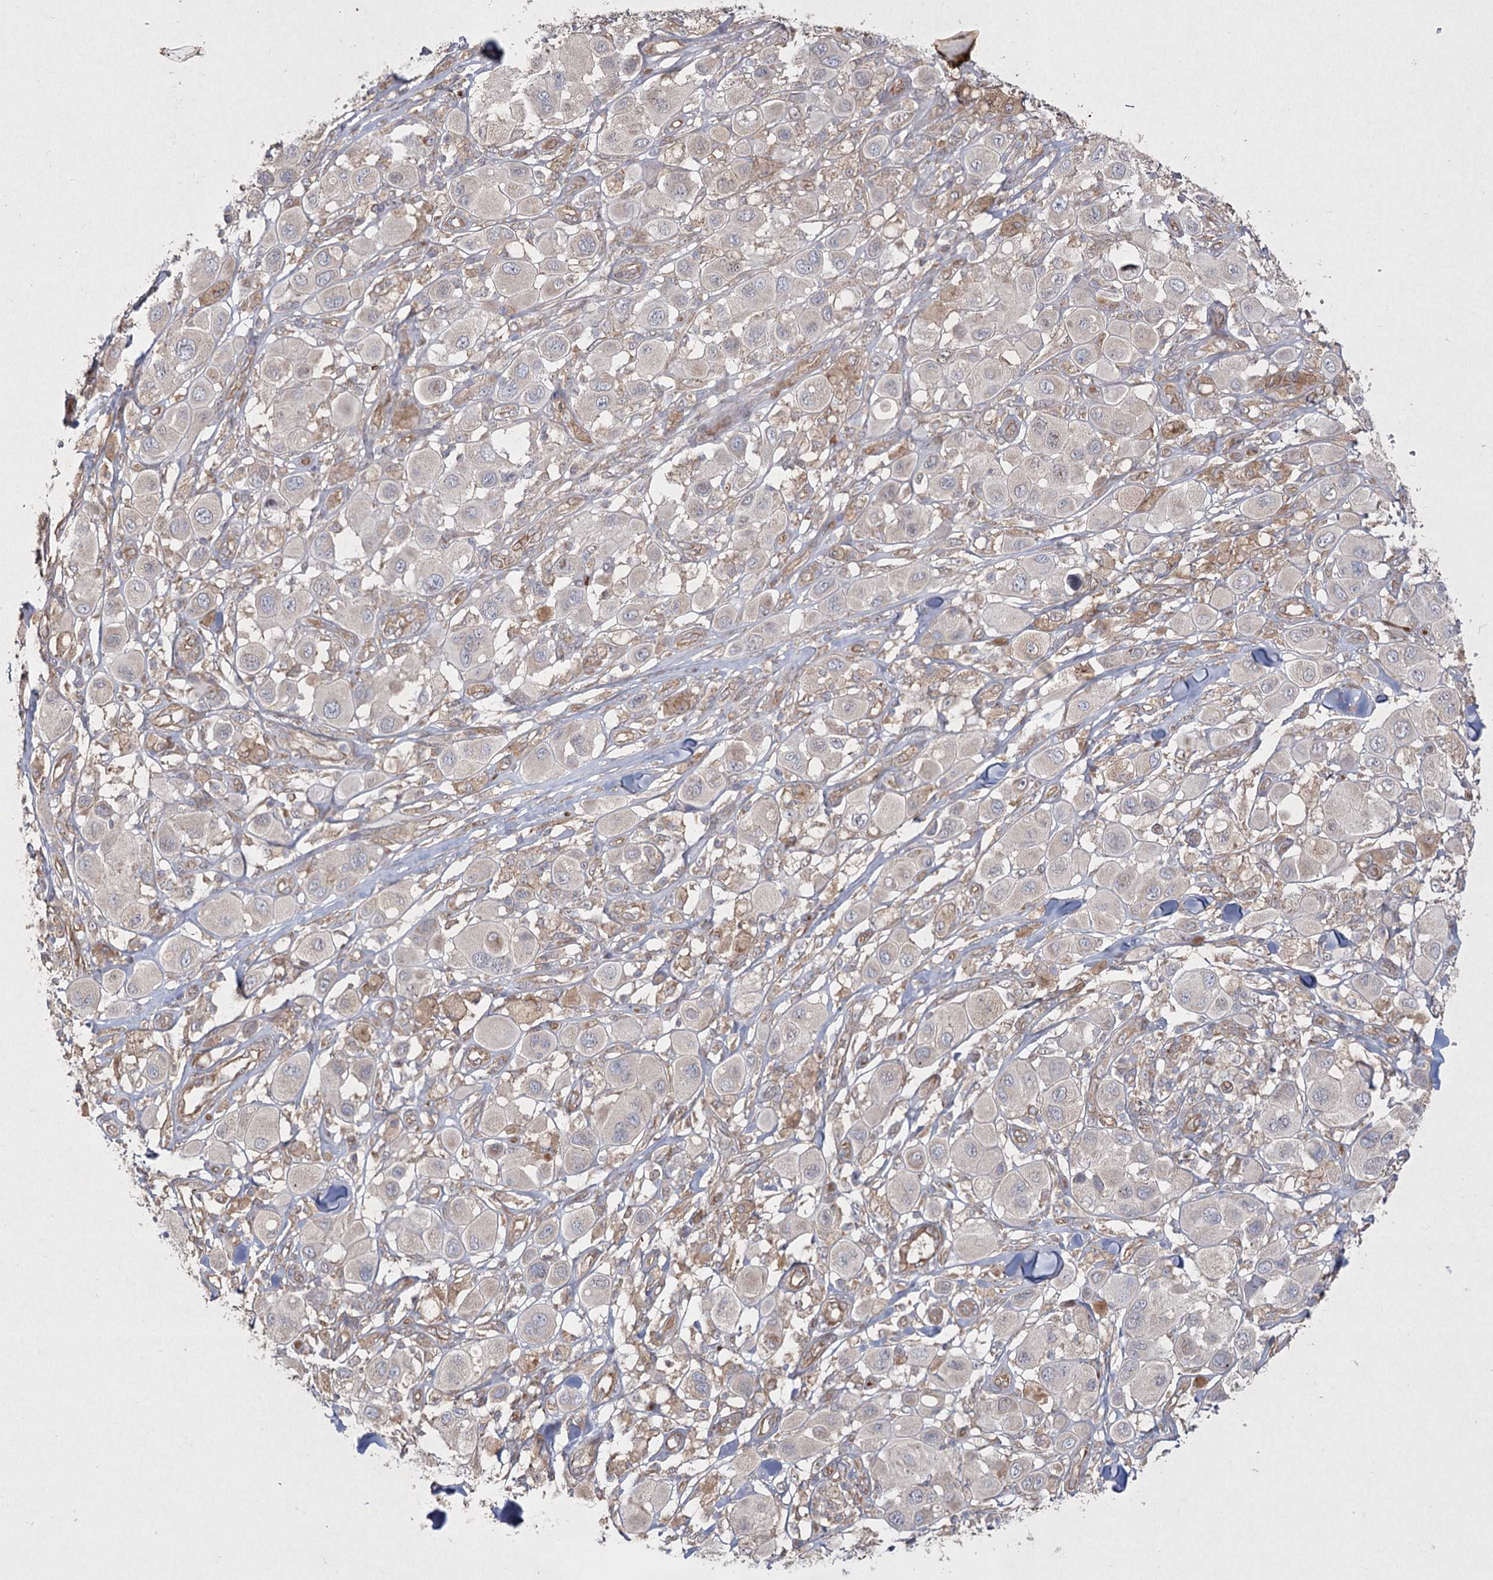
{"staining": {"intensity": "negative", "quantity": "none", "location": "none"}, "tissue": "melanoma", "cell_type": "Tumor cells", "image_type": "cancer", "snomed": [{"axis": "morphology", "description": "Malignant melanoma, Metastatic site"}, {"axis": "topography", "description": "Skin"}], "caption": "Protein analysis of malignant melanoma (metastatic site) shows no significant positivity in tumor cells.", "gene": "SH3TC1", "patient": {"sex": "male", "age": 41}}